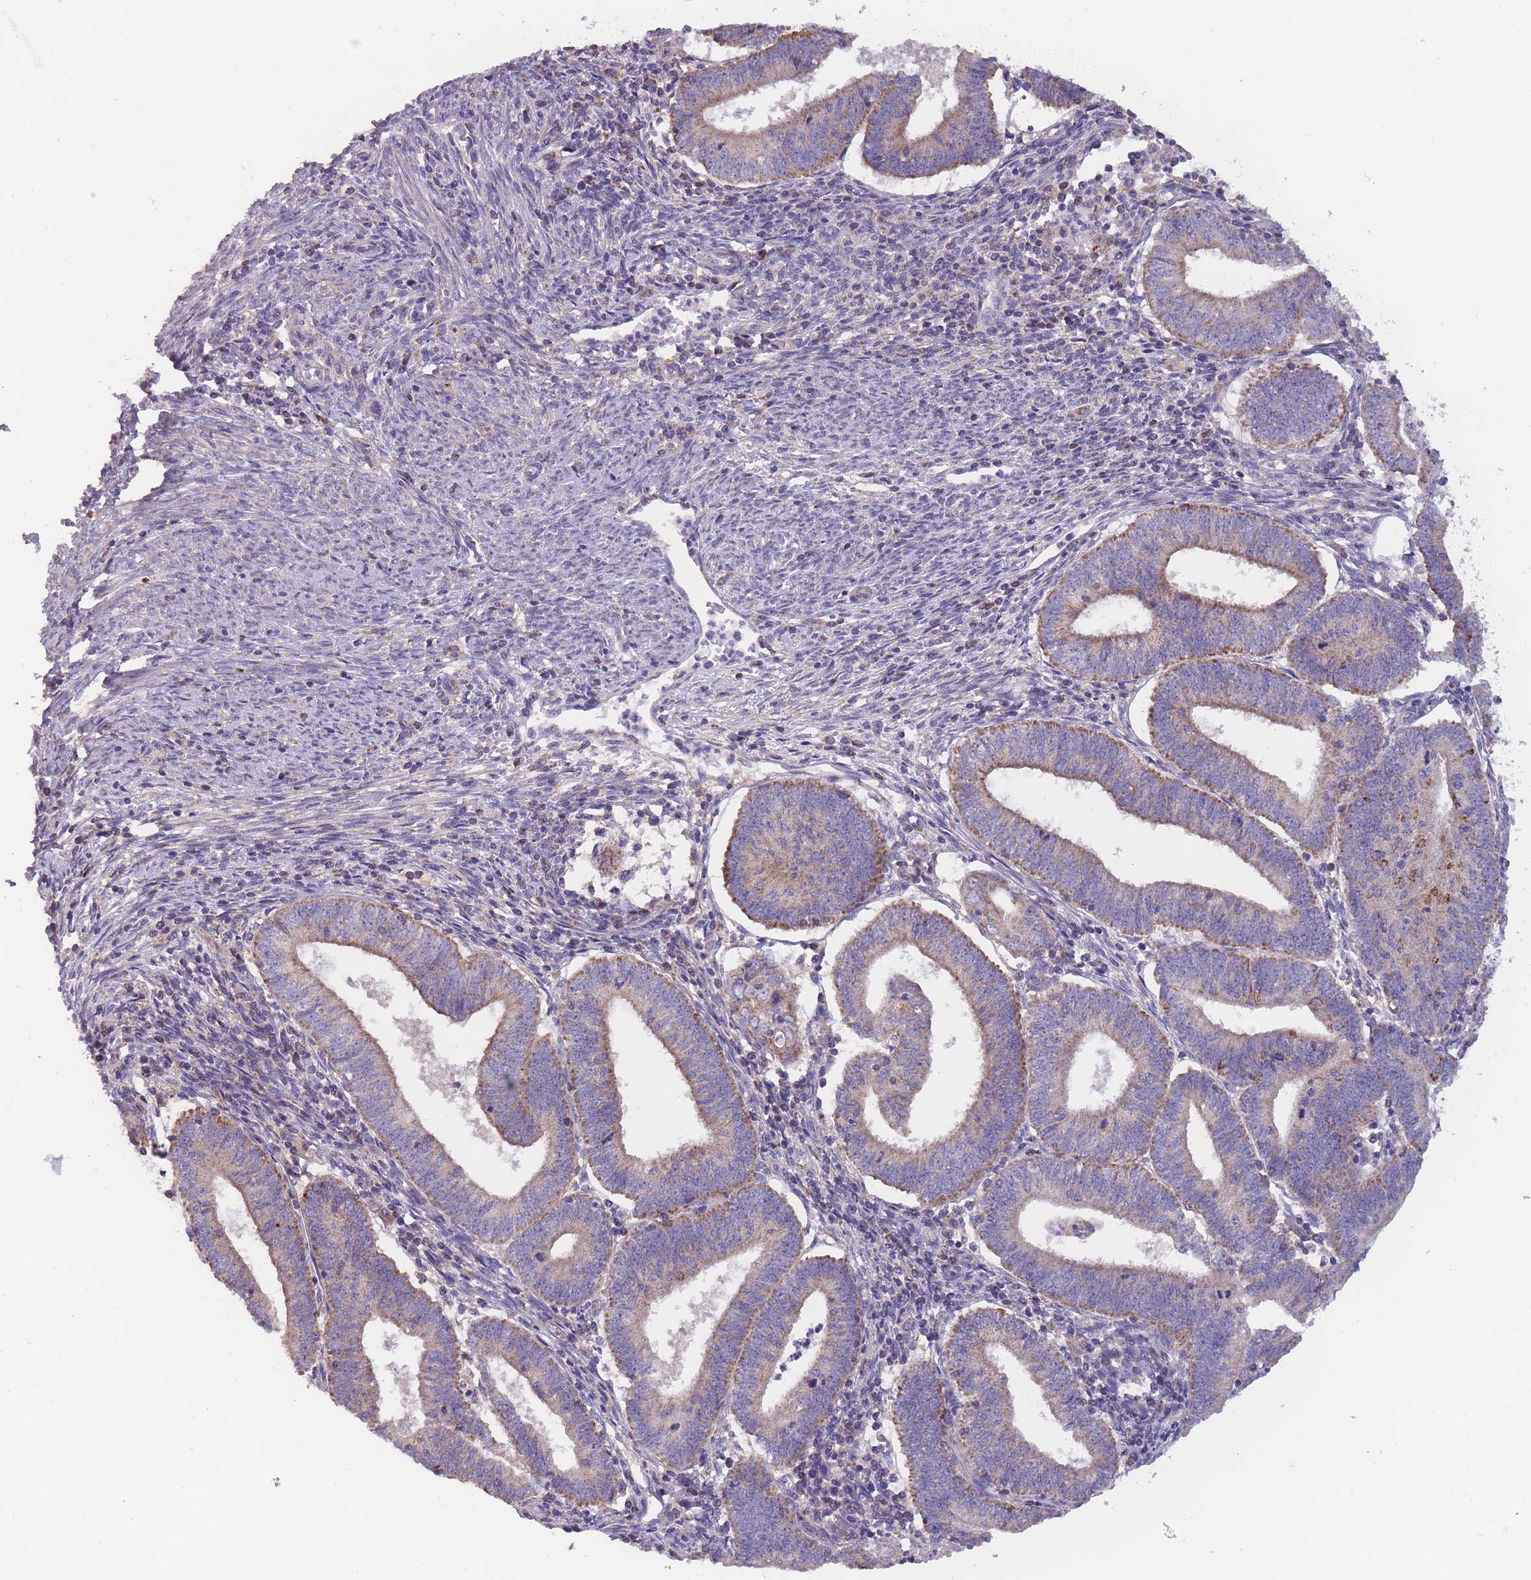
{"staining": {"intensity": "weak", "quantity": "25%-75%", "location": "cytoplasmic/membranous"}, "tissue": "endometrial cancer", "cell_type": "Tumor cells", "image_type": "cancer", "snomed": [{"axis": "morphology", "description": "Adenocarcinoma, NOS"}, {"axis": "topography", "description": "Endometrium"}], "caption": "Immunohistochemistry micrograph of neoplastic tissue: endometrial cancer stained using immunohistochemistry (IHC) reveals low levels of weak protein expression localized specifically in the cytoplasmic/membranous of tumor cells, appearing as a cytoplasmic/membranous brown color.", "gene": "SLC25A42", "patient": {"sex": "female", "age": 60}}